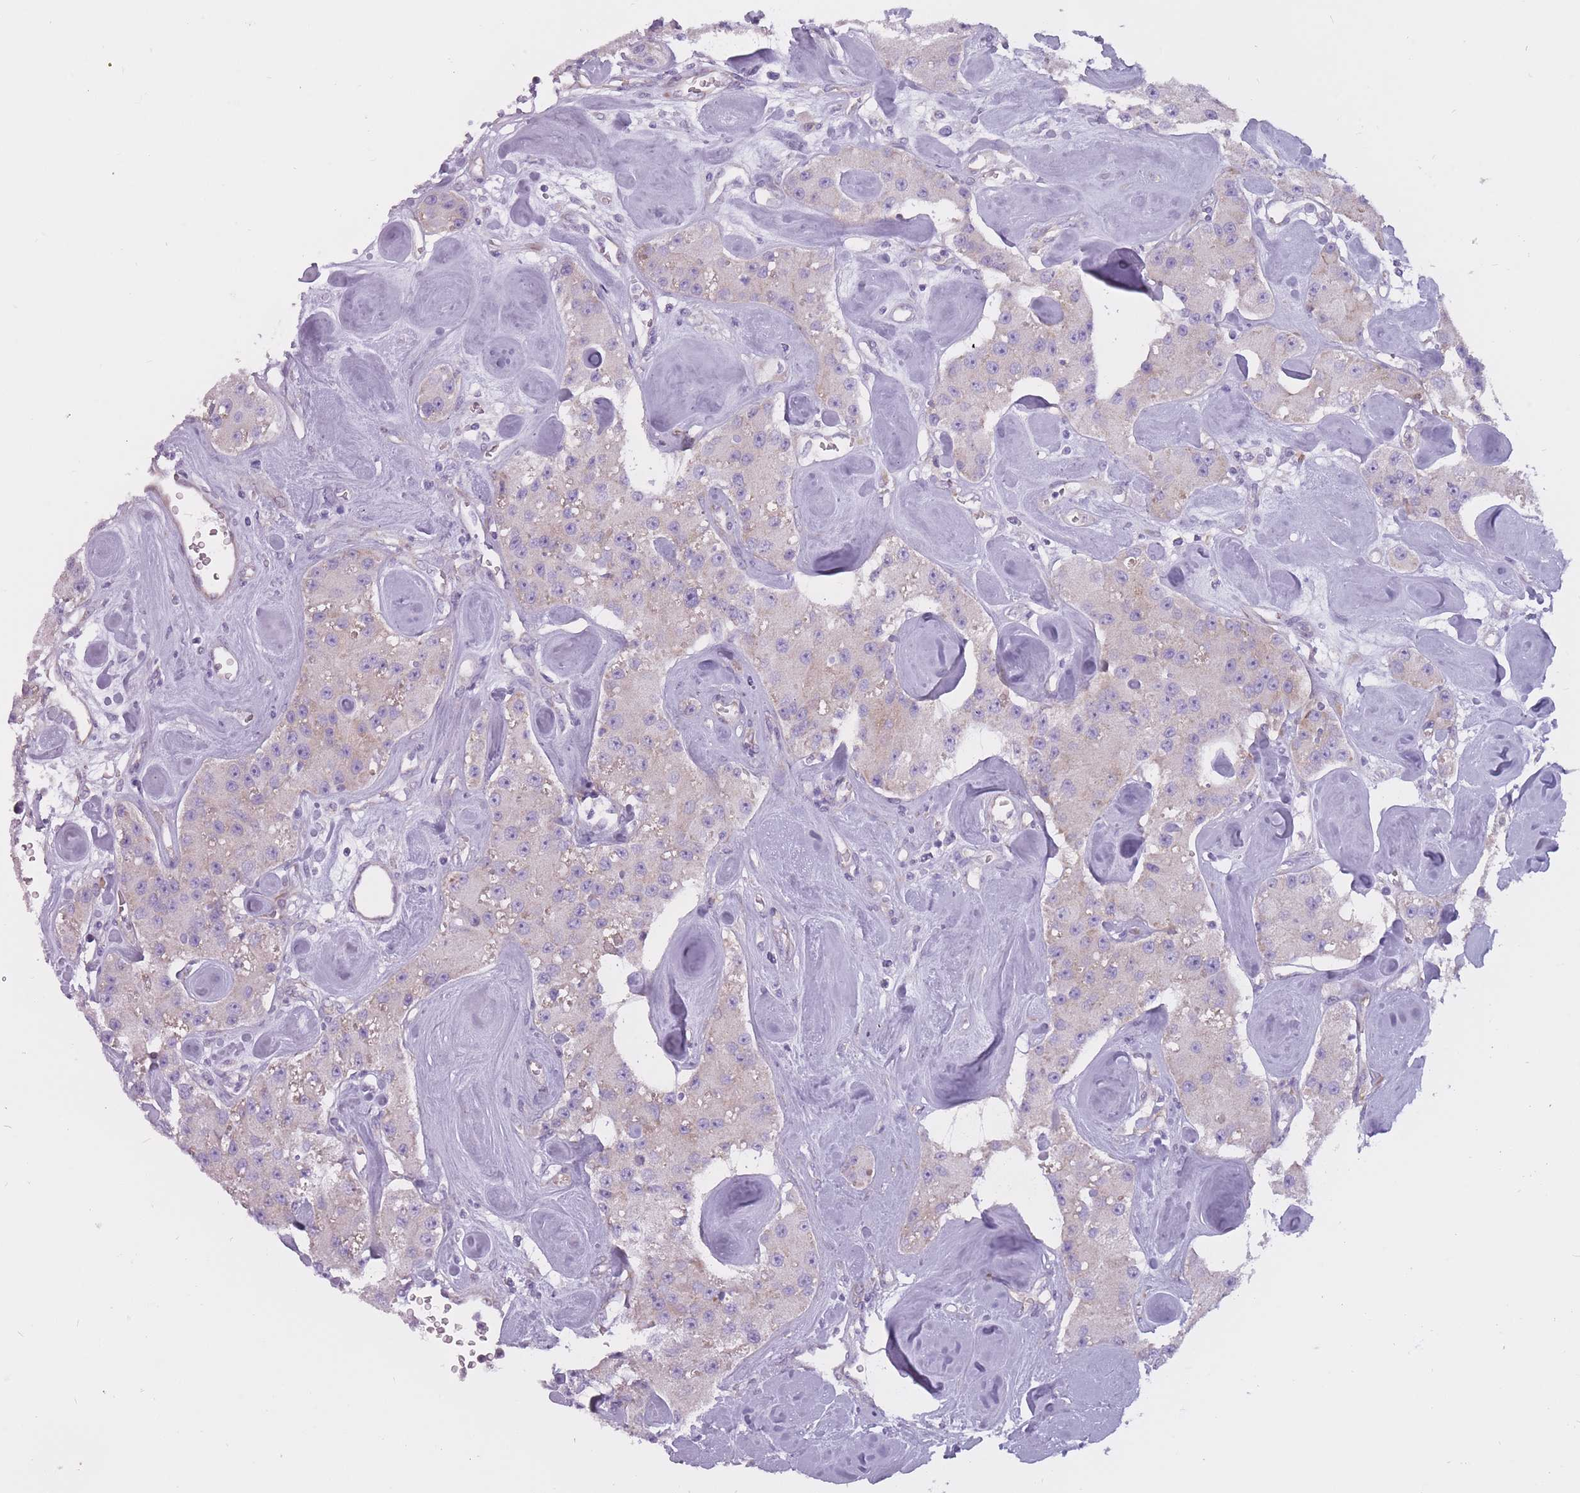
{"staining": {"intensity": "negative", "quantity": "none", "location": "none"}, "tissue": "carcinoid", "cell_type": "Tumor cells", "image_type": "cancer", "snomed": [{"axis": "morphology", "description": "Carcinoid, malignant, NOS"}, {"axis": "topography", "description": "Pancreas"}], "caption": "Tumor cells are negative for protein expression in human carcinoid. (DAB immunohistochemistry (IHC), high magnification).", "gene": "RPL18", "patient": {"sex": "male", "age": 41}}